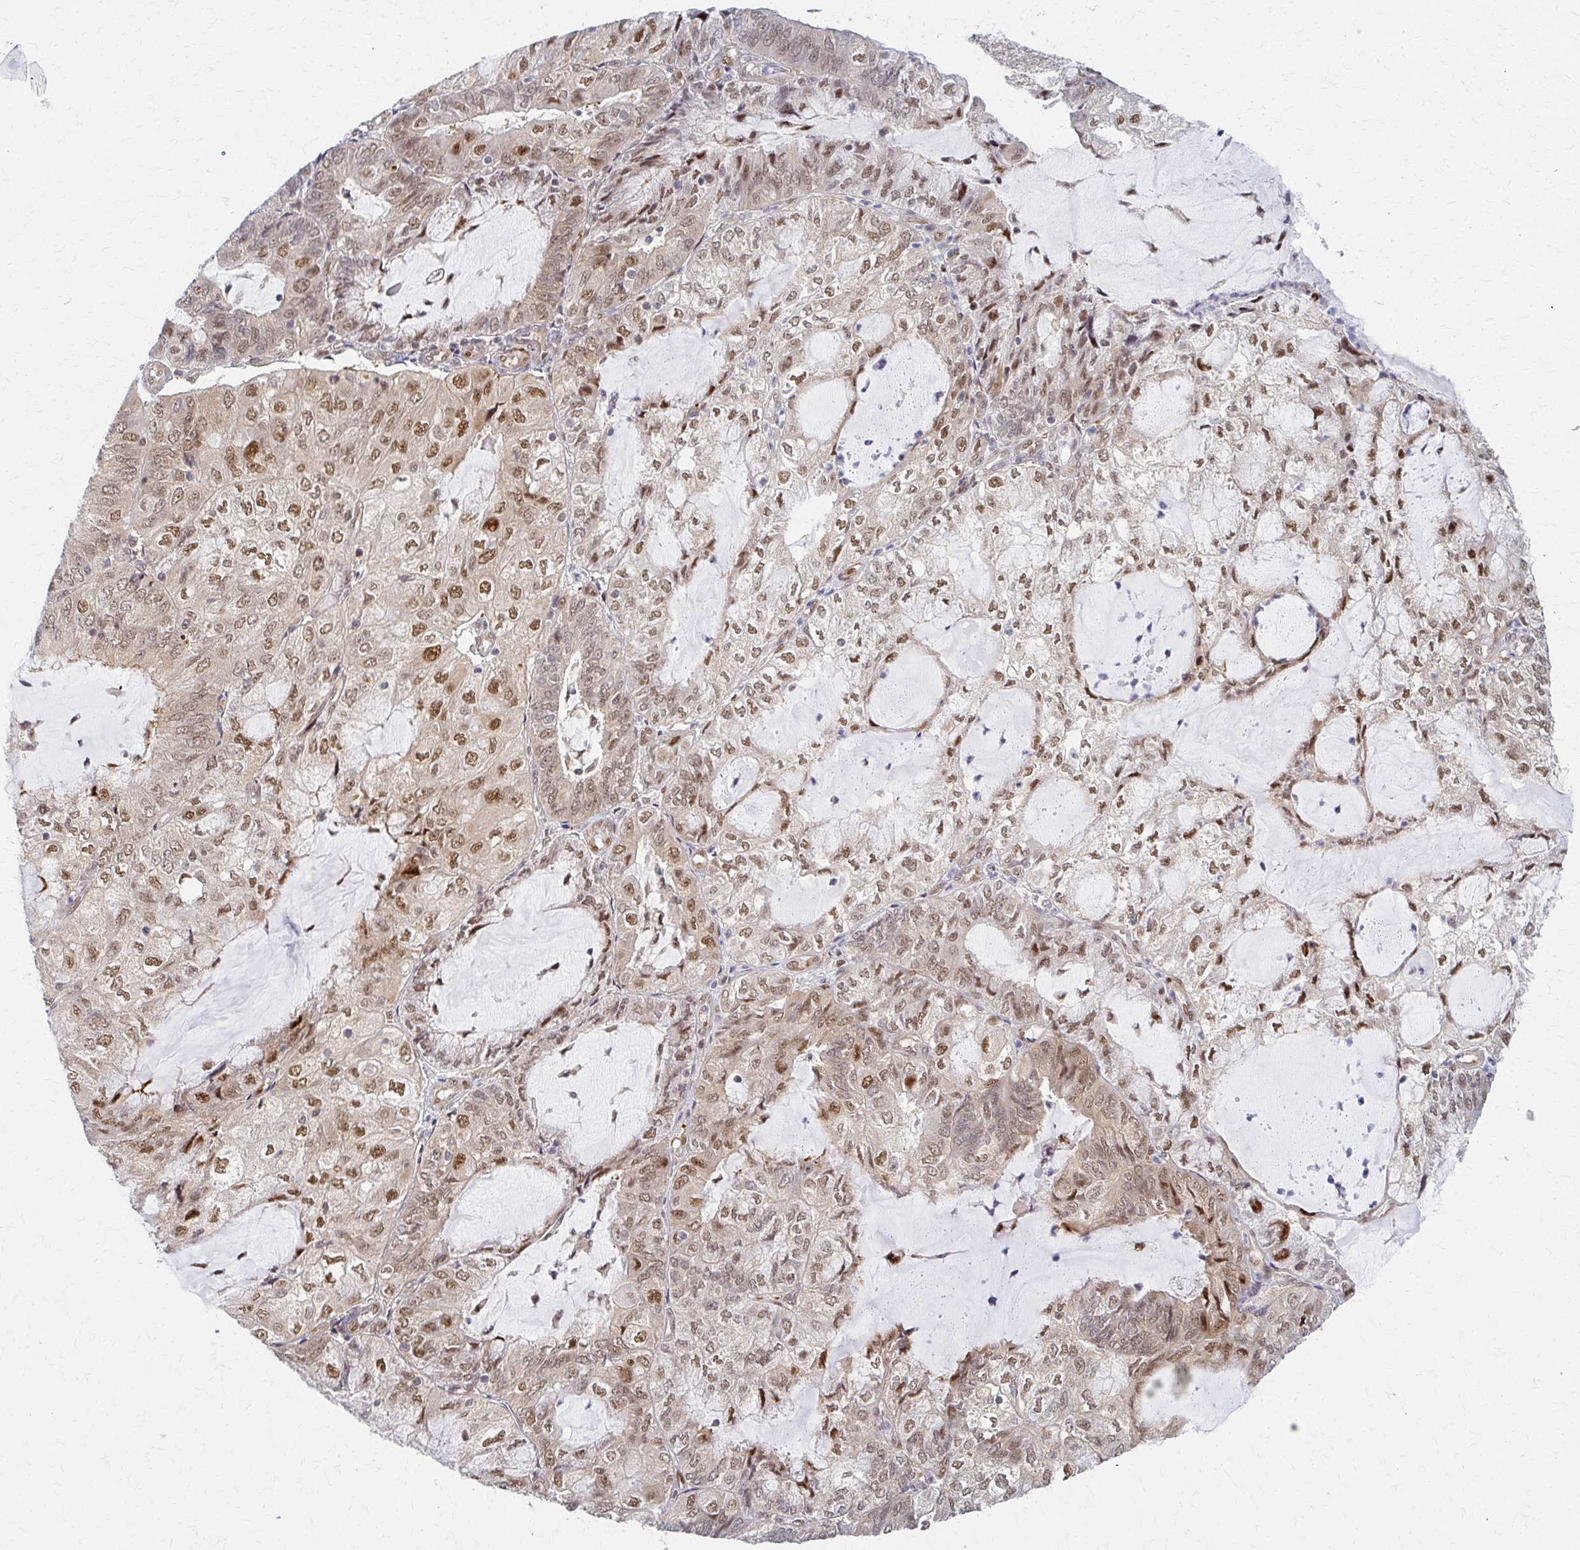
{"staining": {"intensity": "moderate", "quantity": ">75%", "location": "nuclear"}, "tissue": "endometrial cancer", "cell_type": "Tumor cells", "image_type": "cancer", "snomed": [{"axis": "morphology", "description": "Adenocarcinoma, NOS"}, {"axis": "topography", "description": "Endometrium"}], "caption": "Immunohistochemistry (IHC) of endometrial cancer (adenocarcinoma) demonstrates medium levels of moderate nuclear staining in about >75% of tumor cells.", "gene": "PSMD7", "patient": {"sex": "female", "age": 81}}